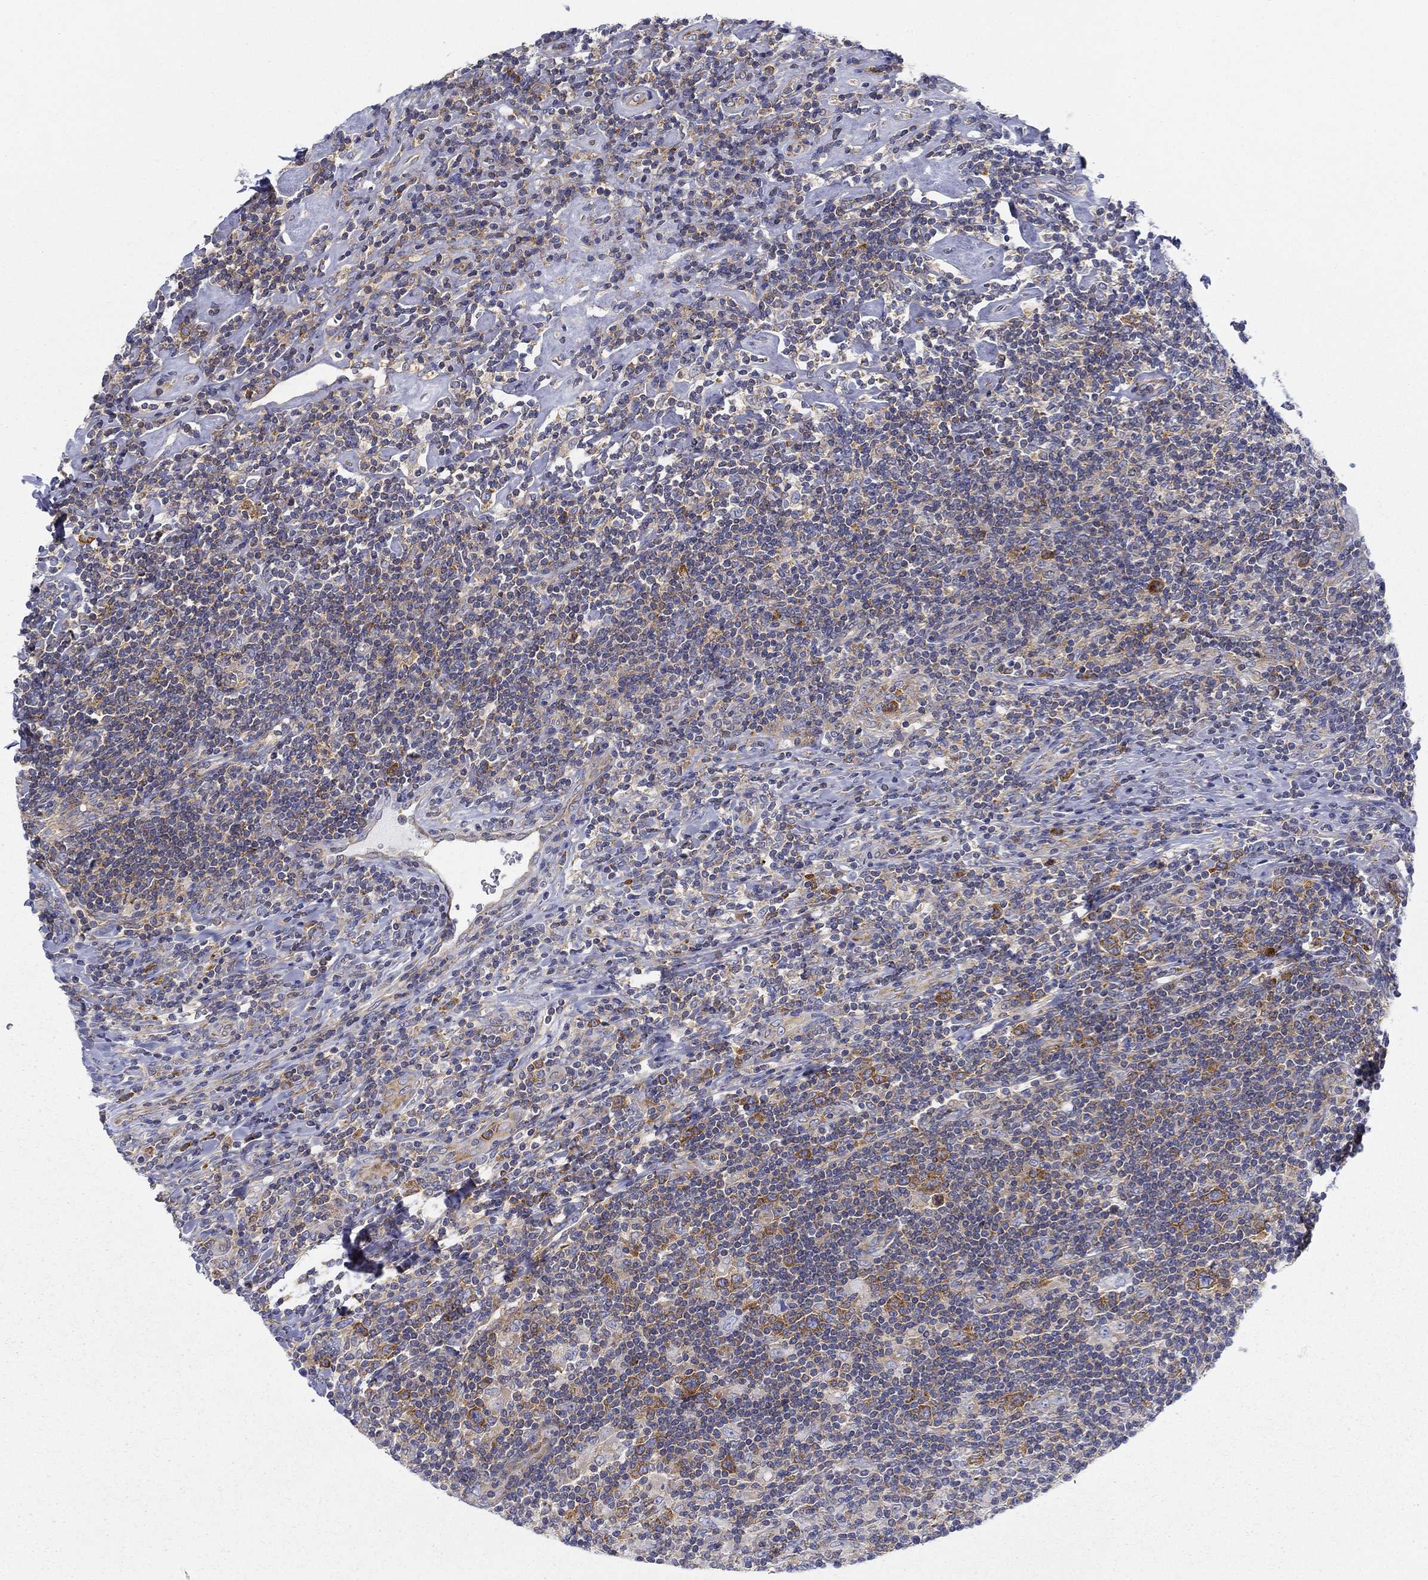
{"staining": {"intensity": "strong", "quantity": "25%-75%", "location": "cytoplasmic/membranous"}, "tissue": "lymphoma", "cell_type": "Tumor cells", "image_type": "cancer", "snomed": [{"axis": "morphology", "description": "Hodgkin's disease, NOS"}, {"axis": "topography", "description": "Lymph node"}], "caption": "This is a histology image of immunohistochemistry (IHC) staining of lymphoma, which shows strong staining in the cytoplasmic/membranous of tumor cells.", "gene": "FXR1", "patient": {"sex": "male", "age": 40}}